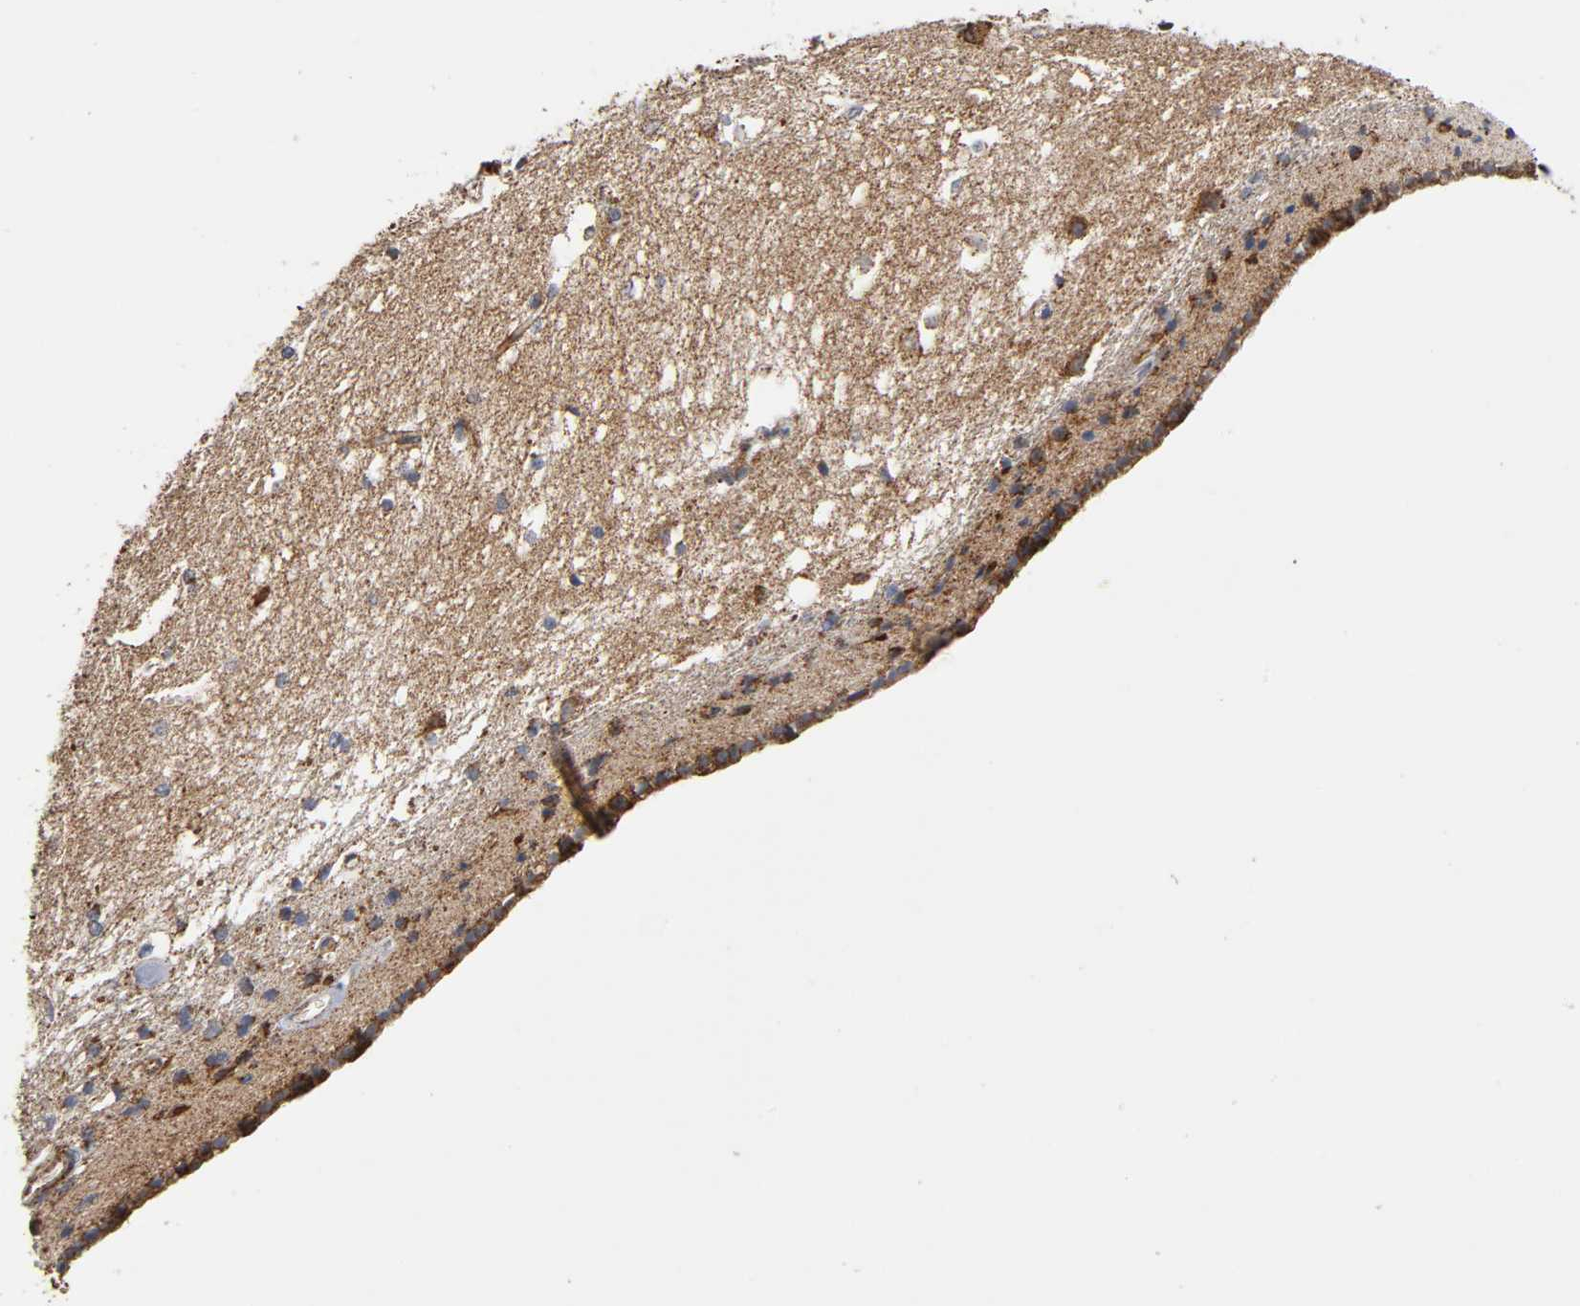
{"staining": {"intensity": "moderate", "quantity": "25%-75%", "location": "cytoplasmic/membranous"}, "tissue": "caudate", "cell_type": "Glial cells", "image_type": "normal", "snomed": [{"axis": "morphology", "description": "Normal tissue, NOS"}, {"axis": "topography", "description": "Lateral ventricle wall"}], "caption": "Brown immunohistochemical staining in normal human caudate shows moderate cytoplasmic/membranous positivity in about 25%-75% of glial cells.", "gene": "MAP3K1", "patient": {"sex": "female", "age": 19}}